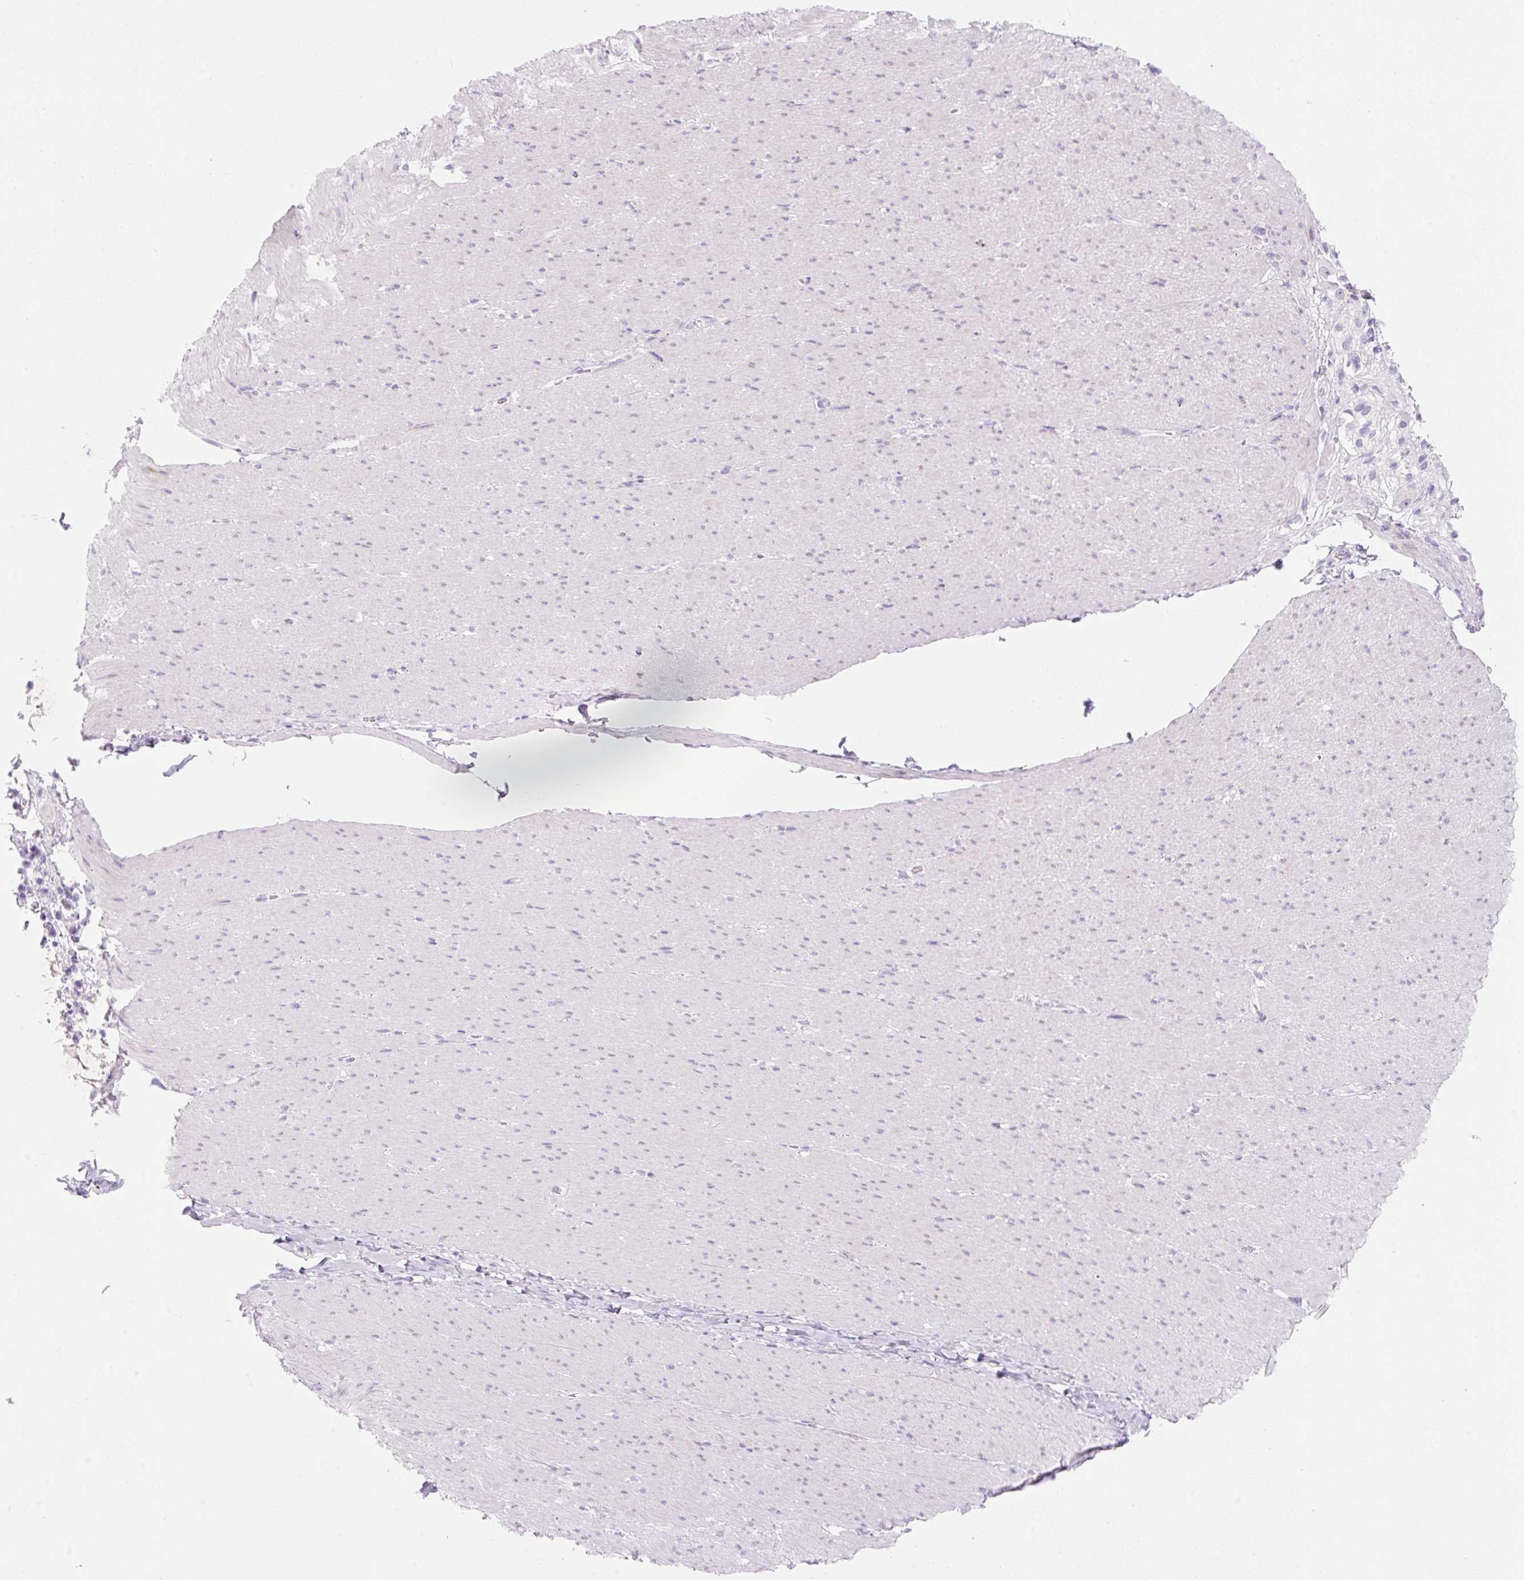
{"staining": {"intensity": "negative", "quantity": "none", "location": "none"}, "tissue": "smooth muscle", "cell_type": "Smooth muscle cells", "image_type": "normal", "snomed": [{"axis": "morphology", "description": "Normal tissue, NOS"}, {"axis": "topography", "description": "Smooth muscle"}, {"axis": "topography", "description": "Rectum"}], "caption": "This image is of normal smooth muscle stained with immunohistochemistry (IHC) to label a protein in brown with the nuclei are counter-stained blue. There is no expression in smooth muscle cells.", "gene": "ZNF121", "patient": {"sex": "male", "age": 53}}